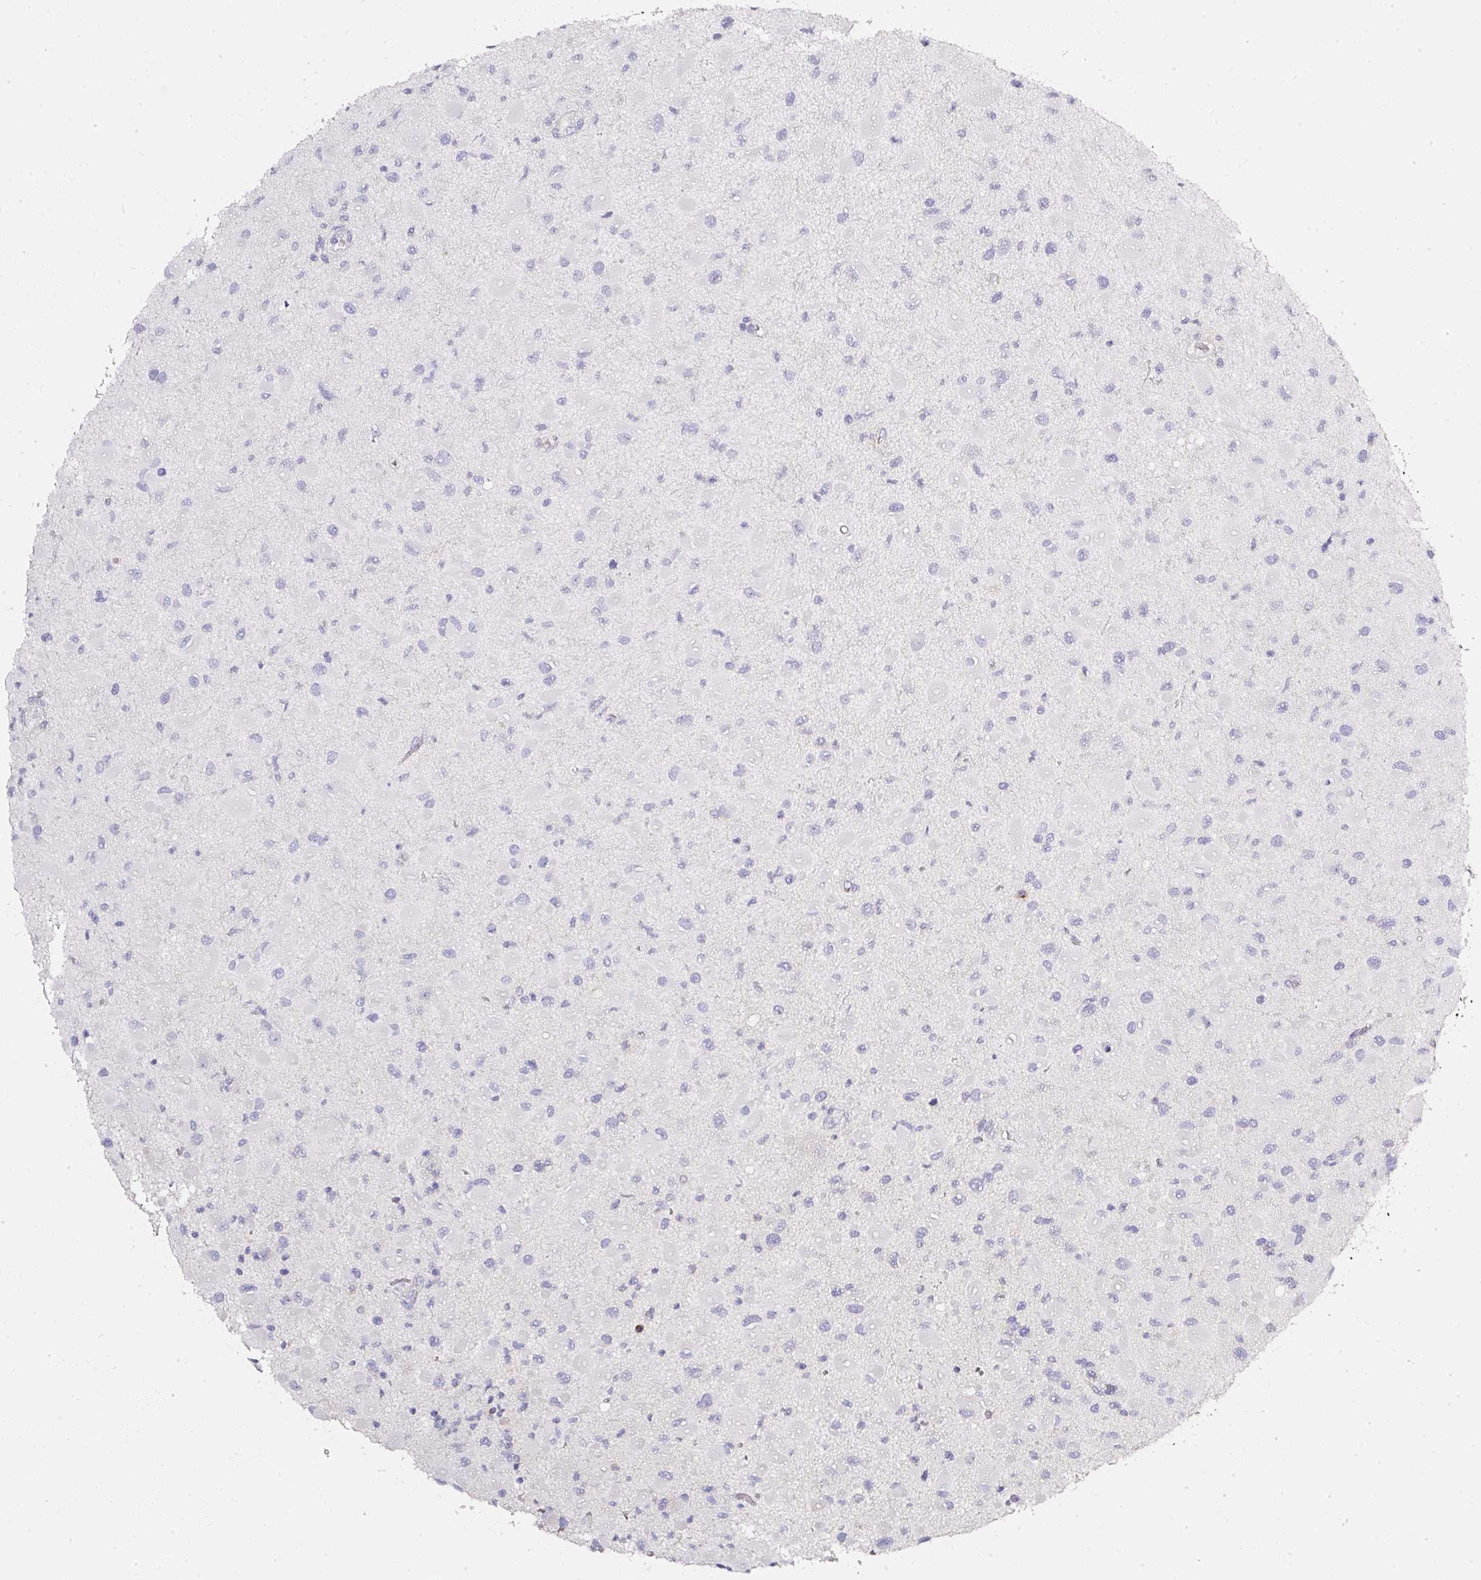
{"staining": {"intensity": "negative", "quantity": "none", "location": "none"}, "tissue": "glioma", "cell_type": "Tumor cells", "image_type": "cancer", "snomed": [{"axis": "morphology", "description": "Glioma, malignant, Low grade"}, {"axis": "topography", "description": "Brain"}], "caption": "Malignant glioma (low-grade) stained for a protein using IHC displays no positivity tumor cells.", "gene": "PDXDC1", "patient": {"sex": "female", "age": 32}}